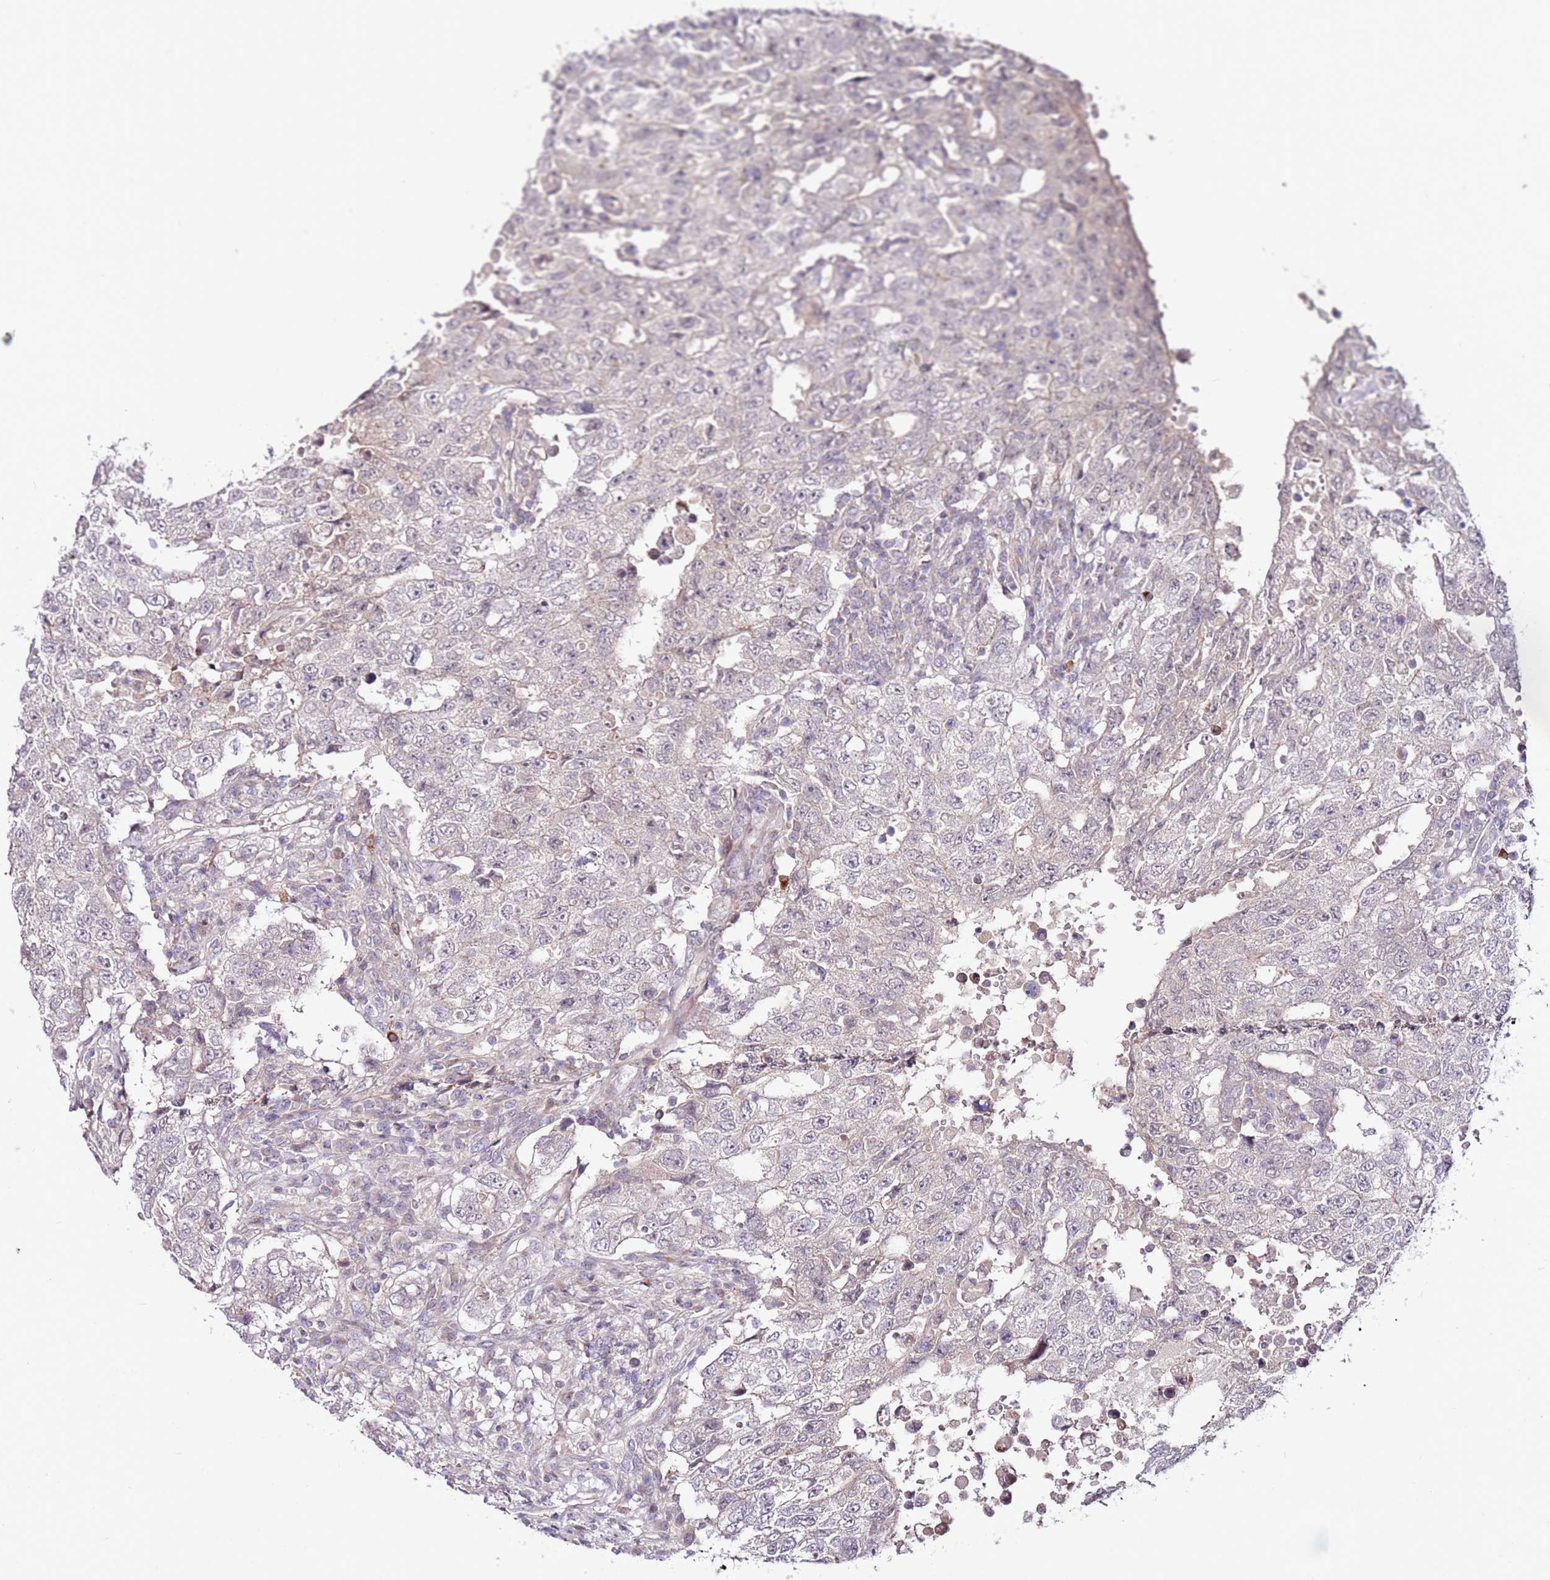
{"staining": {"intensity": "negative", "quantity": "none", "location": "none"}, "tissue": "testis cancer", "cell_type": "Tumor cells", "image_type": "cancer", "snomed": [{"axis": "morphology", "description": "Carcinoma, Embryonal, NOS"}, {"axis": "topography", "description": "Testis"}], "caption": "This is an immunohistochemistry (IHC) image of human testis embryonal carcinoma. There is no staining in tumor cells.", "gene": "MTG2", "patient": {"sex": "male", "age": 26}}